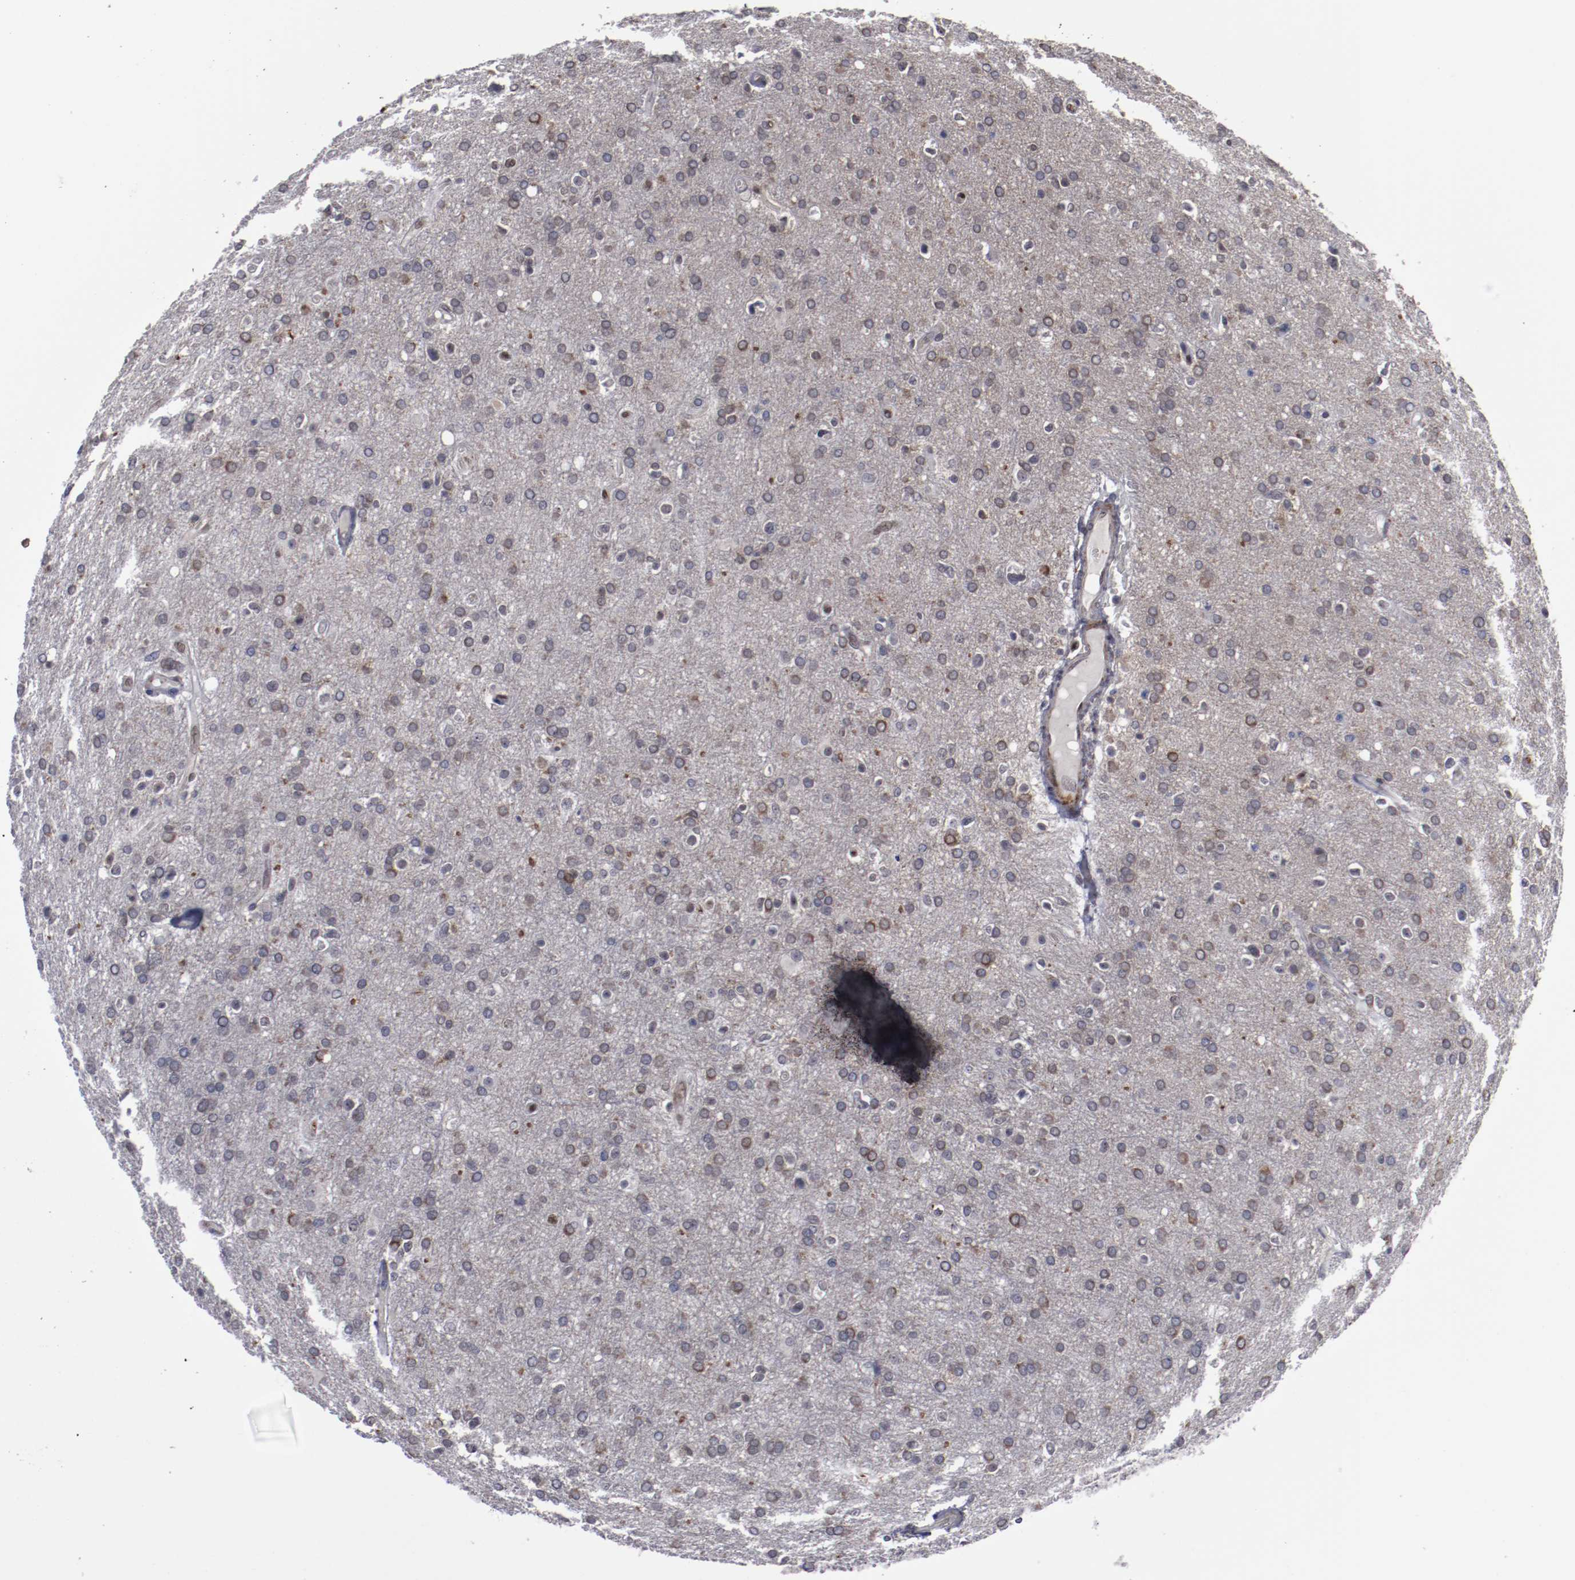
{"staining": {"intensity": "weak", "quantity": "25%-75%", "location": "cytoplasmic/membranous"}, "tissue": "glioma", "cell_type": "Tumor cells", "image_type": "cancer", "snomed": [{"axis": "morphology", "description": "Glioma, malignant, High grade"}, {"axis": "topography", "description": "Brain"}], "caption": "This image displays malignant glioma (high-grade) stained with immunohistochemistry to label a protein in brown. The cytoplasmic/membranous of tumor cells show weak positivity for the protein. Nuclei are counter-stained blue.", "gene": "LEF1", "patient": {"sex": "male", "age": 33}}